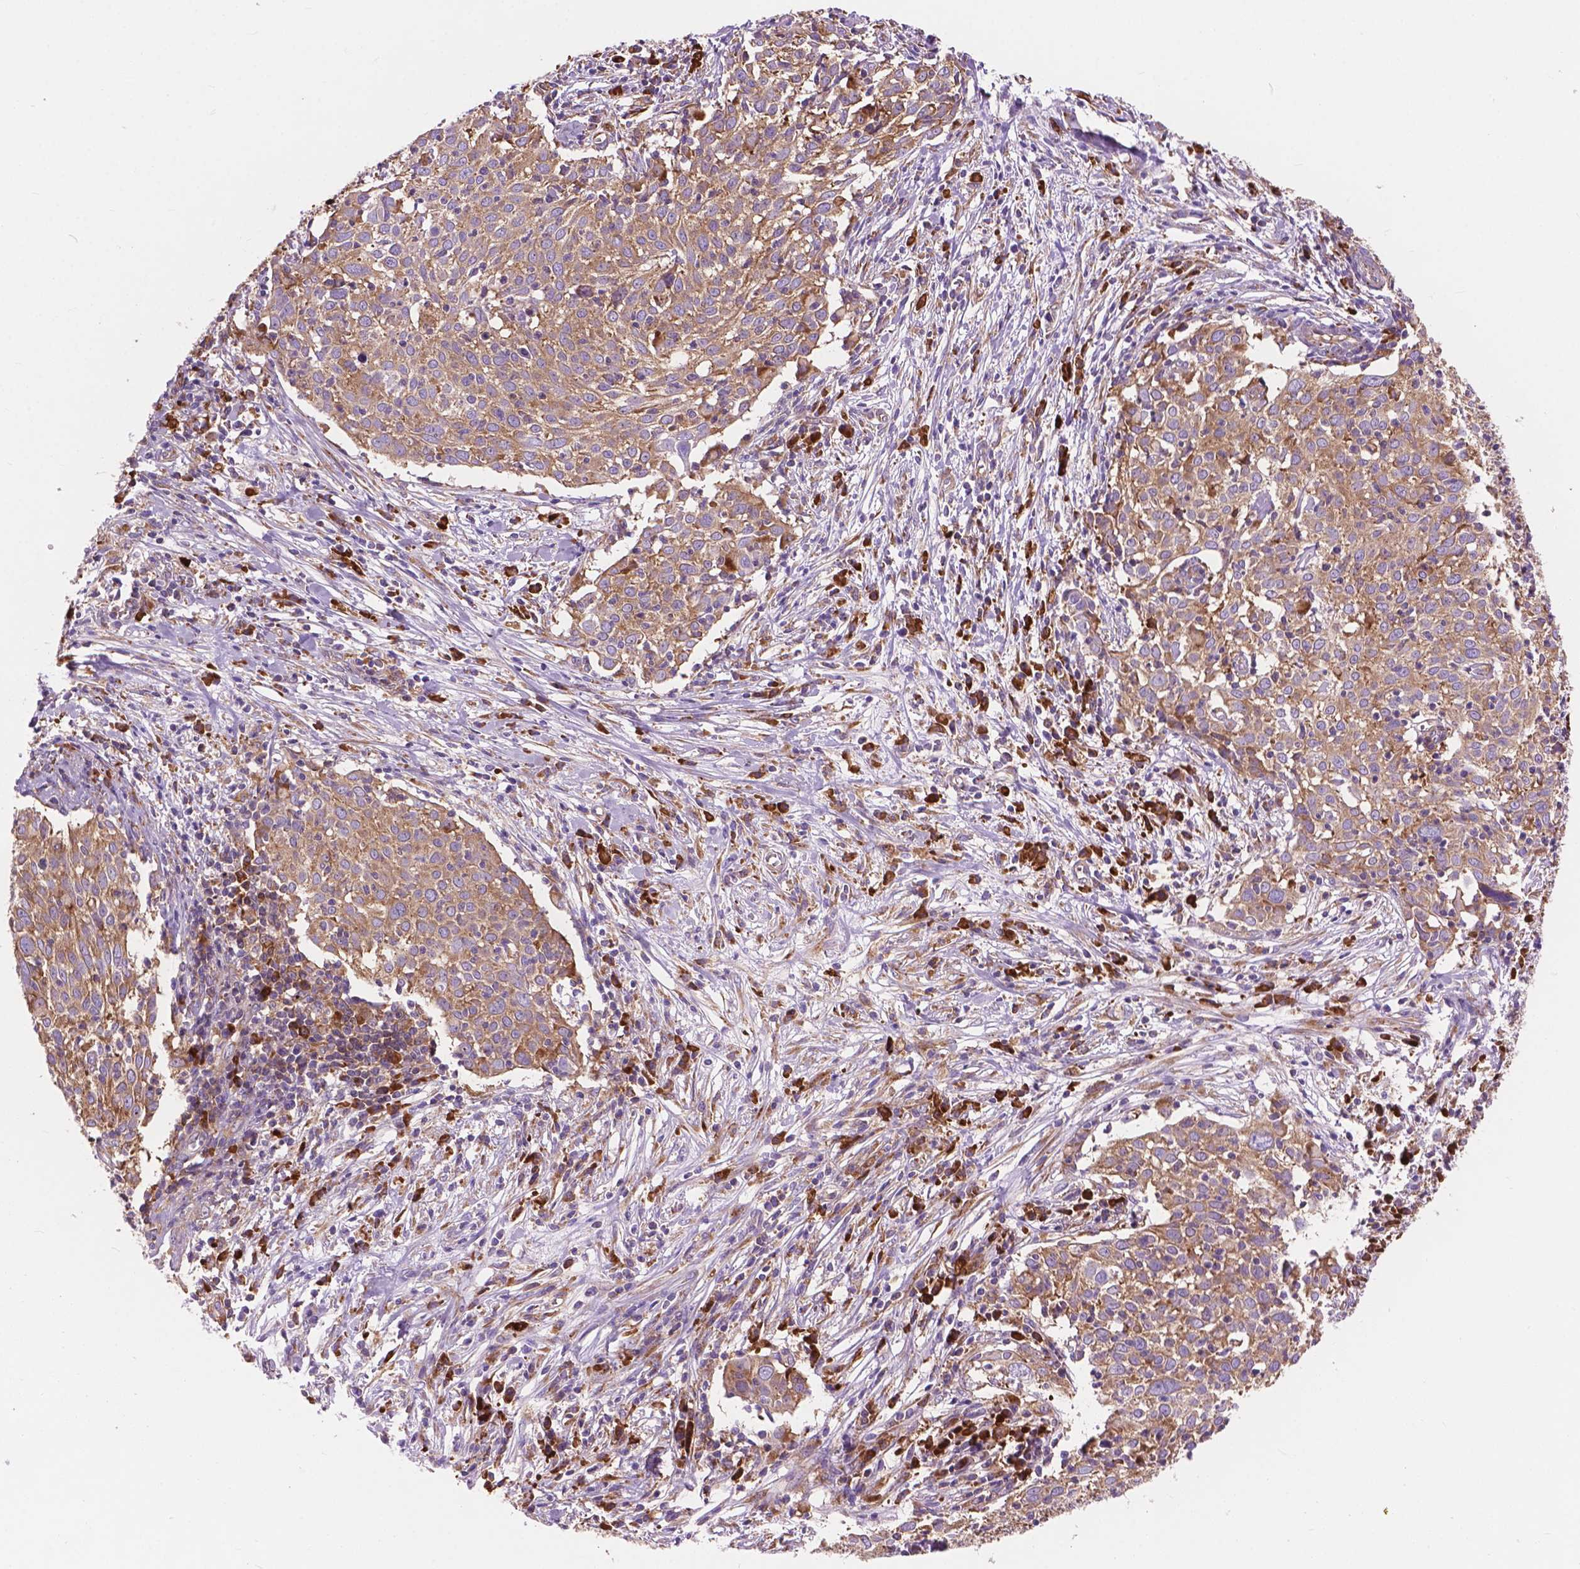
{"staining": {"intensity": "moderate", "quantity": ">75%", "location": "cytoplasmic/membranous"}, "tissue": "cervical cancer", "cell_type": "Tumor cells", "image_type": "cancer", "snomed": [{"axis": "morphology", "description": "Squamous cell carcinoma, NOS"}, {"axis": "topography", "description": "Cervix"}], "caption": "Tumor cells show medium levels of moderate cytoplasmic/membranous positivity in about >75% of cells in cervical squamous cell carcinoma.", "gene": "RPL37A", "patient": {"sex": "female", "age": 39}}